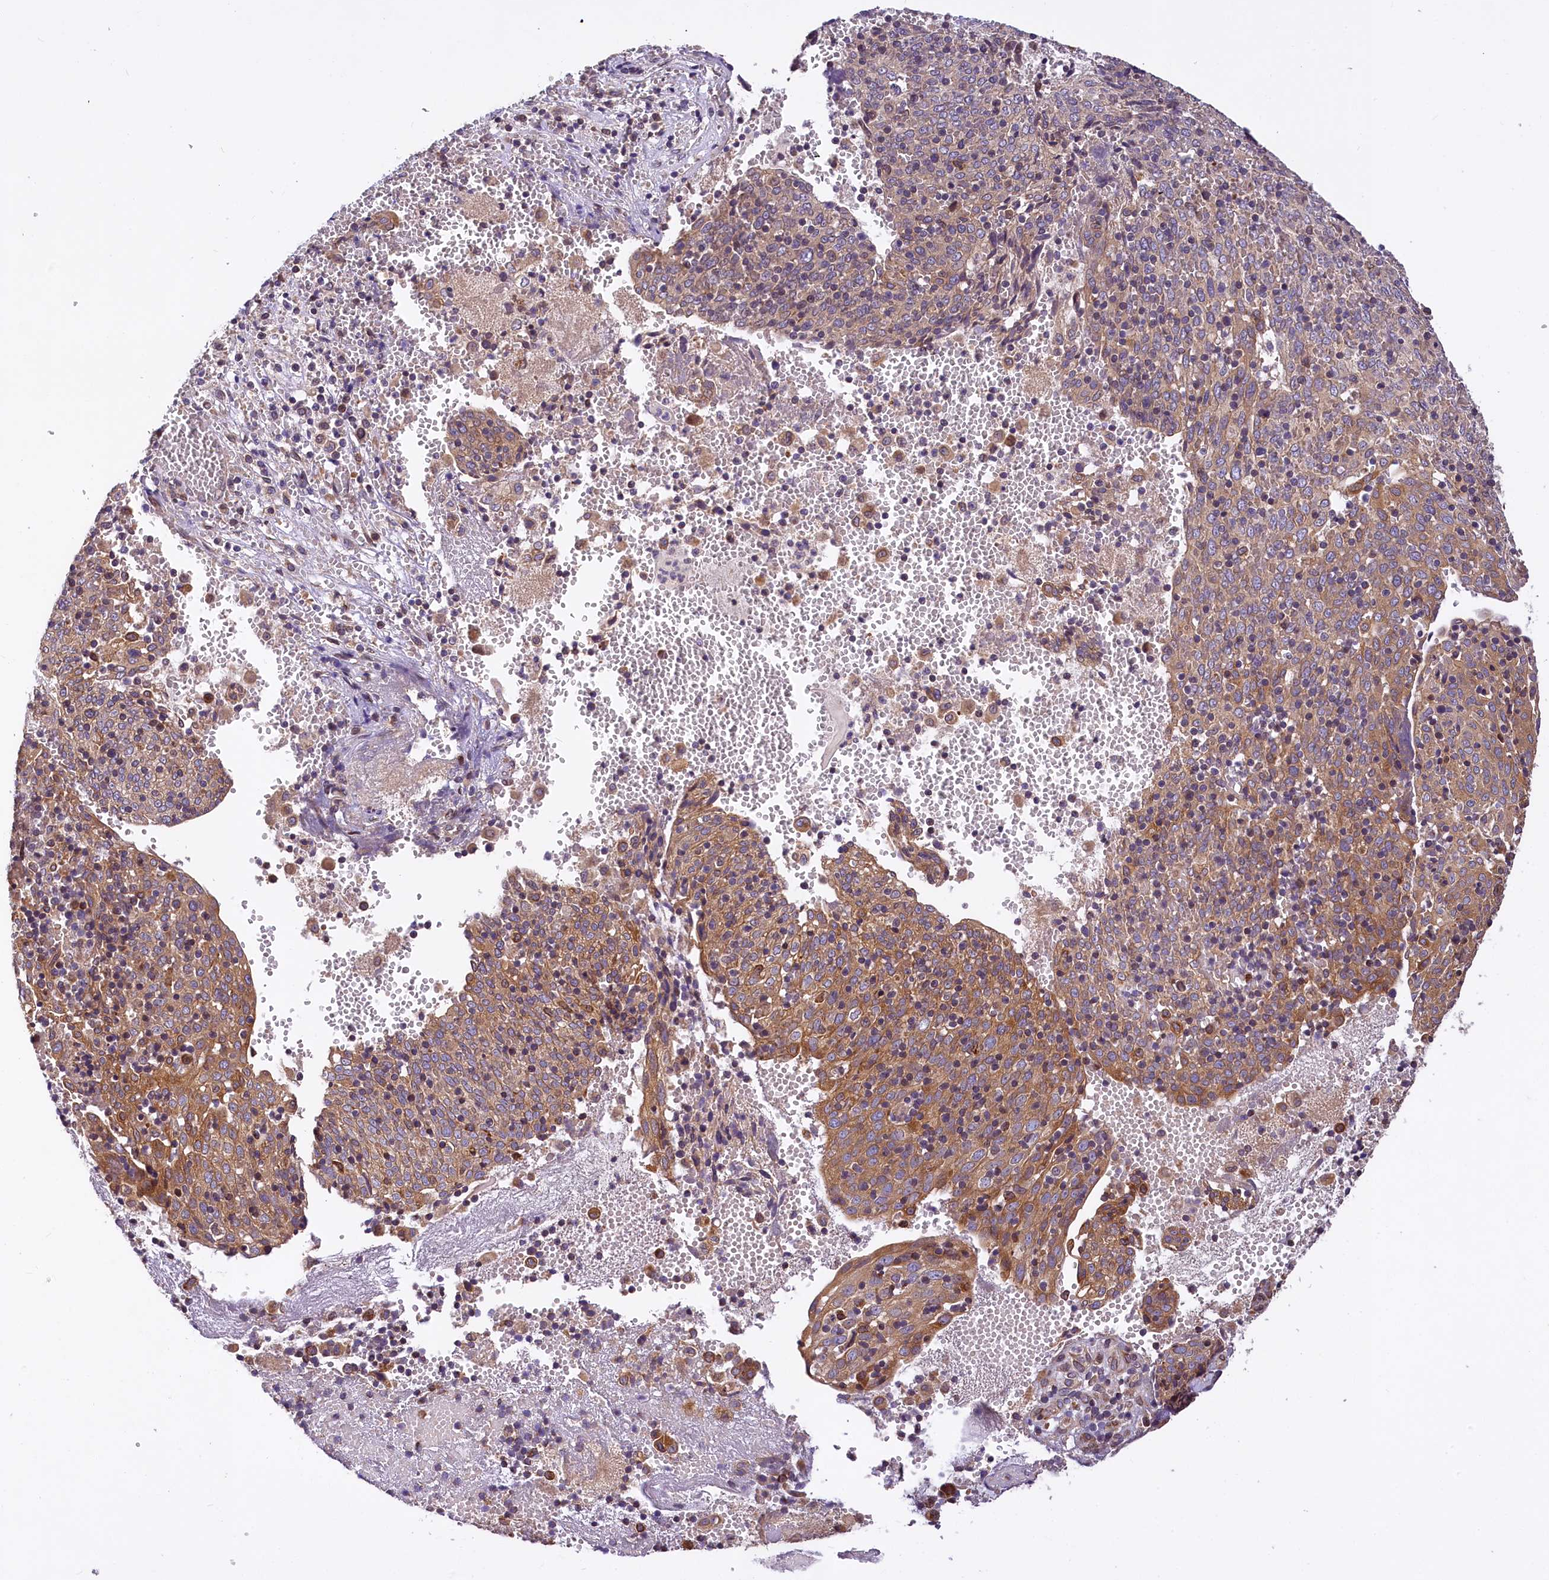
{"staining": {"intensity": "moderate", "quantity": "25%-75%", "location": "cytoplasmic/membranous"}, "tissue": "cervical cancer", "cell_type": "Tumor cells", "image_type": "cancer", "snomed": [{"axis": "morphology", "description": "Squamous cell carcinoma, NOS"}, {"axis": "topography", "description": "Cervix"}], "caption": "Tumor cells demonstrate medium levels of moderate cytoplasmic/membranous expression in approximately 25%-75% of cells in cervical cancer. (DAB (3,3'-diaminobenzidine) = brown stain, brightfield microscopy at high magnification).", "gene": "SUPV3L1", "patient": {"sex": "female", "age": 67}}